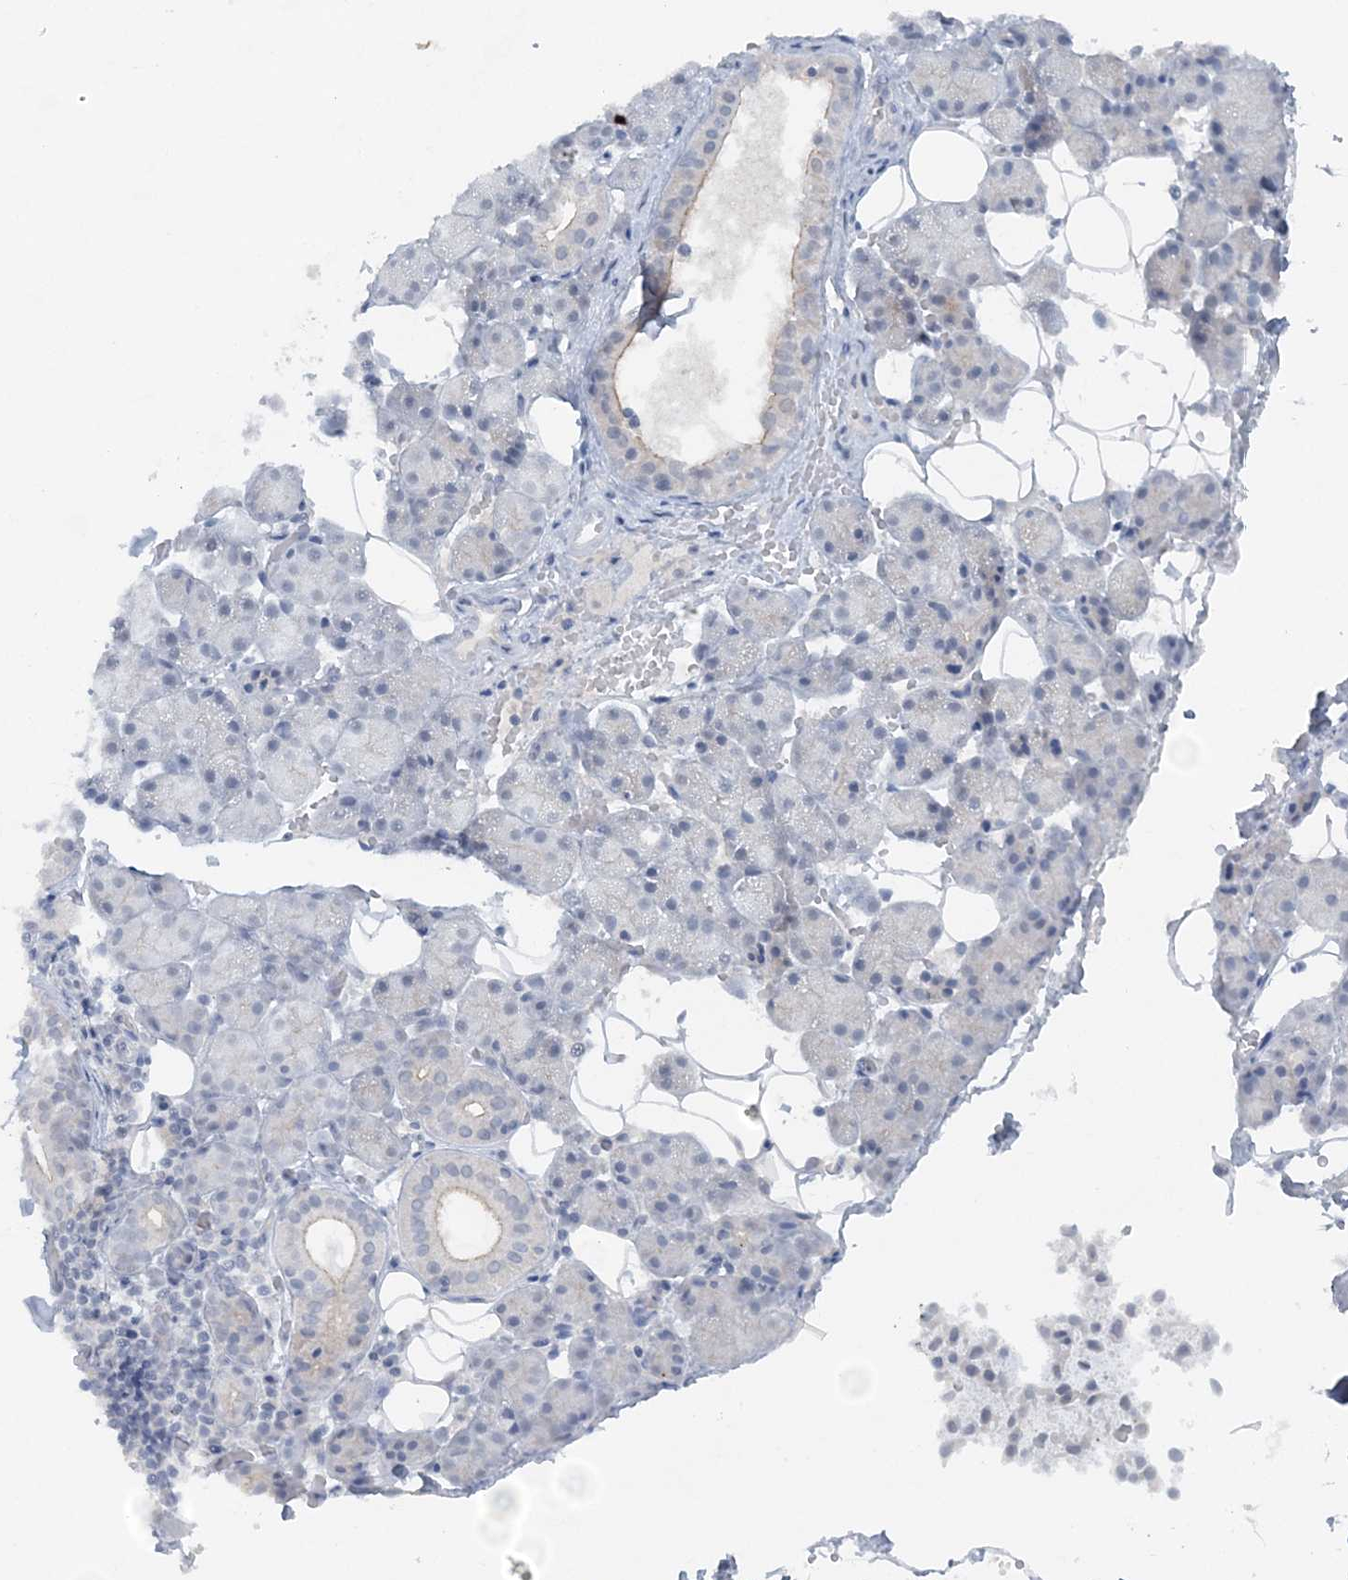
{"staining": {"intensity": "negative", "quantity": "none", "location": "none"}, "tissue": "salivary gland", "cell_type": "Glandular cells", "image_type": "normal", "snomed": [{"axis": "morphology", "description": "Normal tissue, NOS"}, {"axis": "topography", "description": "Salivary gland"}], "caption": "The photomicrograph displays no significant positivity in glandular cells of salivary gland. (DAB IHC with hematoxylin counter stain).", "gene": "ATP11A", "patient": {"sex": "female", "age": 33}}